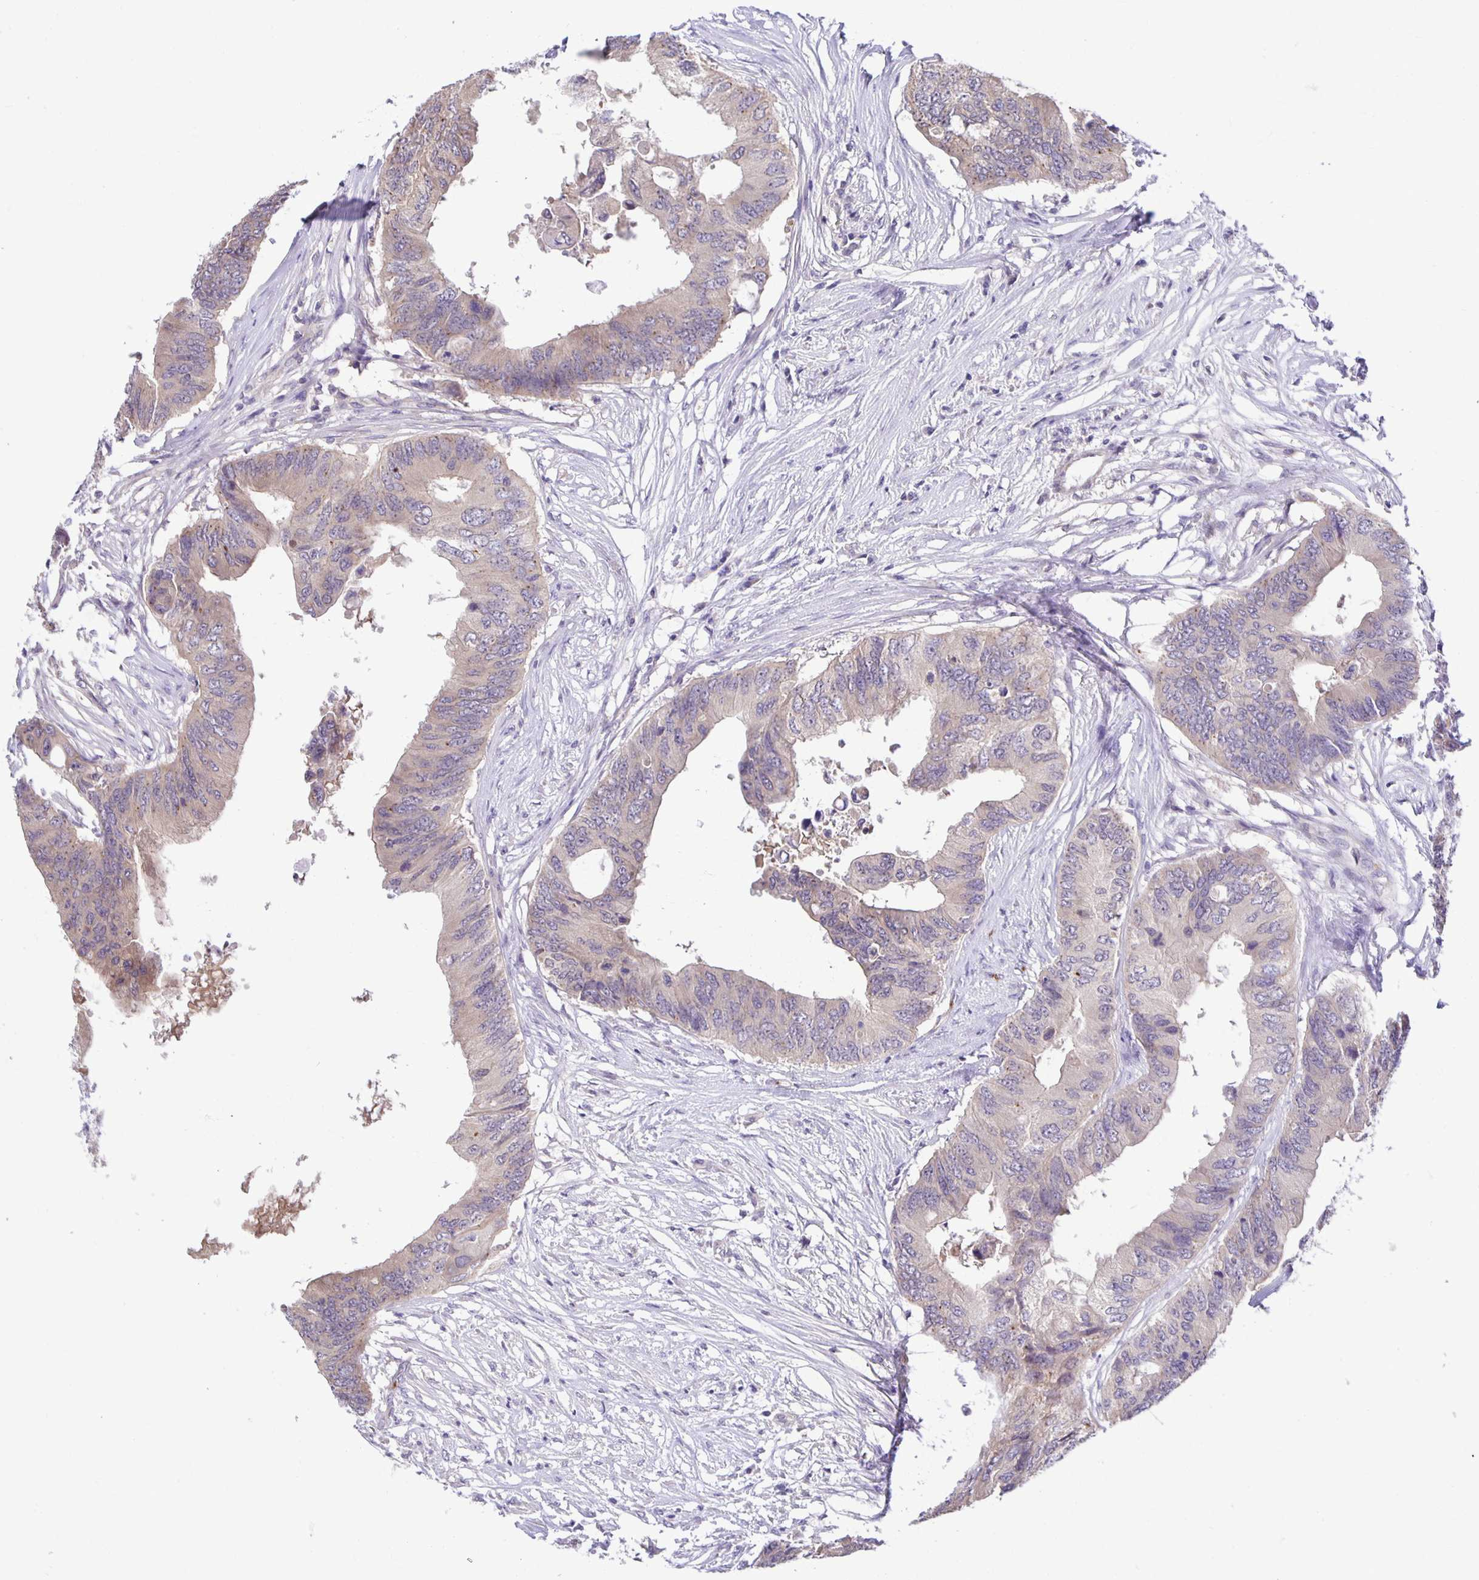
{"staining": {"intensity": "weak", "quantity": "25%-75%", "location": "cytoplasmic/membranous"}, "tissue": "colorectal cancer", "cell_type": "Tumor cells", "image_type": "cancer", "snomed": [{"axis": "morphology", "description": "Adenocarcinoma, NOS"}, {"axis": "topography", "description": "Colon"}], "caption": "Brown immunohistochemical staining in human colorectal cancer (adenocarcinoma) reveals weak cytoplasmic/membranous expression in about 25%-75% of tumor cells.", "gene": "MIEN1", "patient": {"sex": "male", "age": 71}}